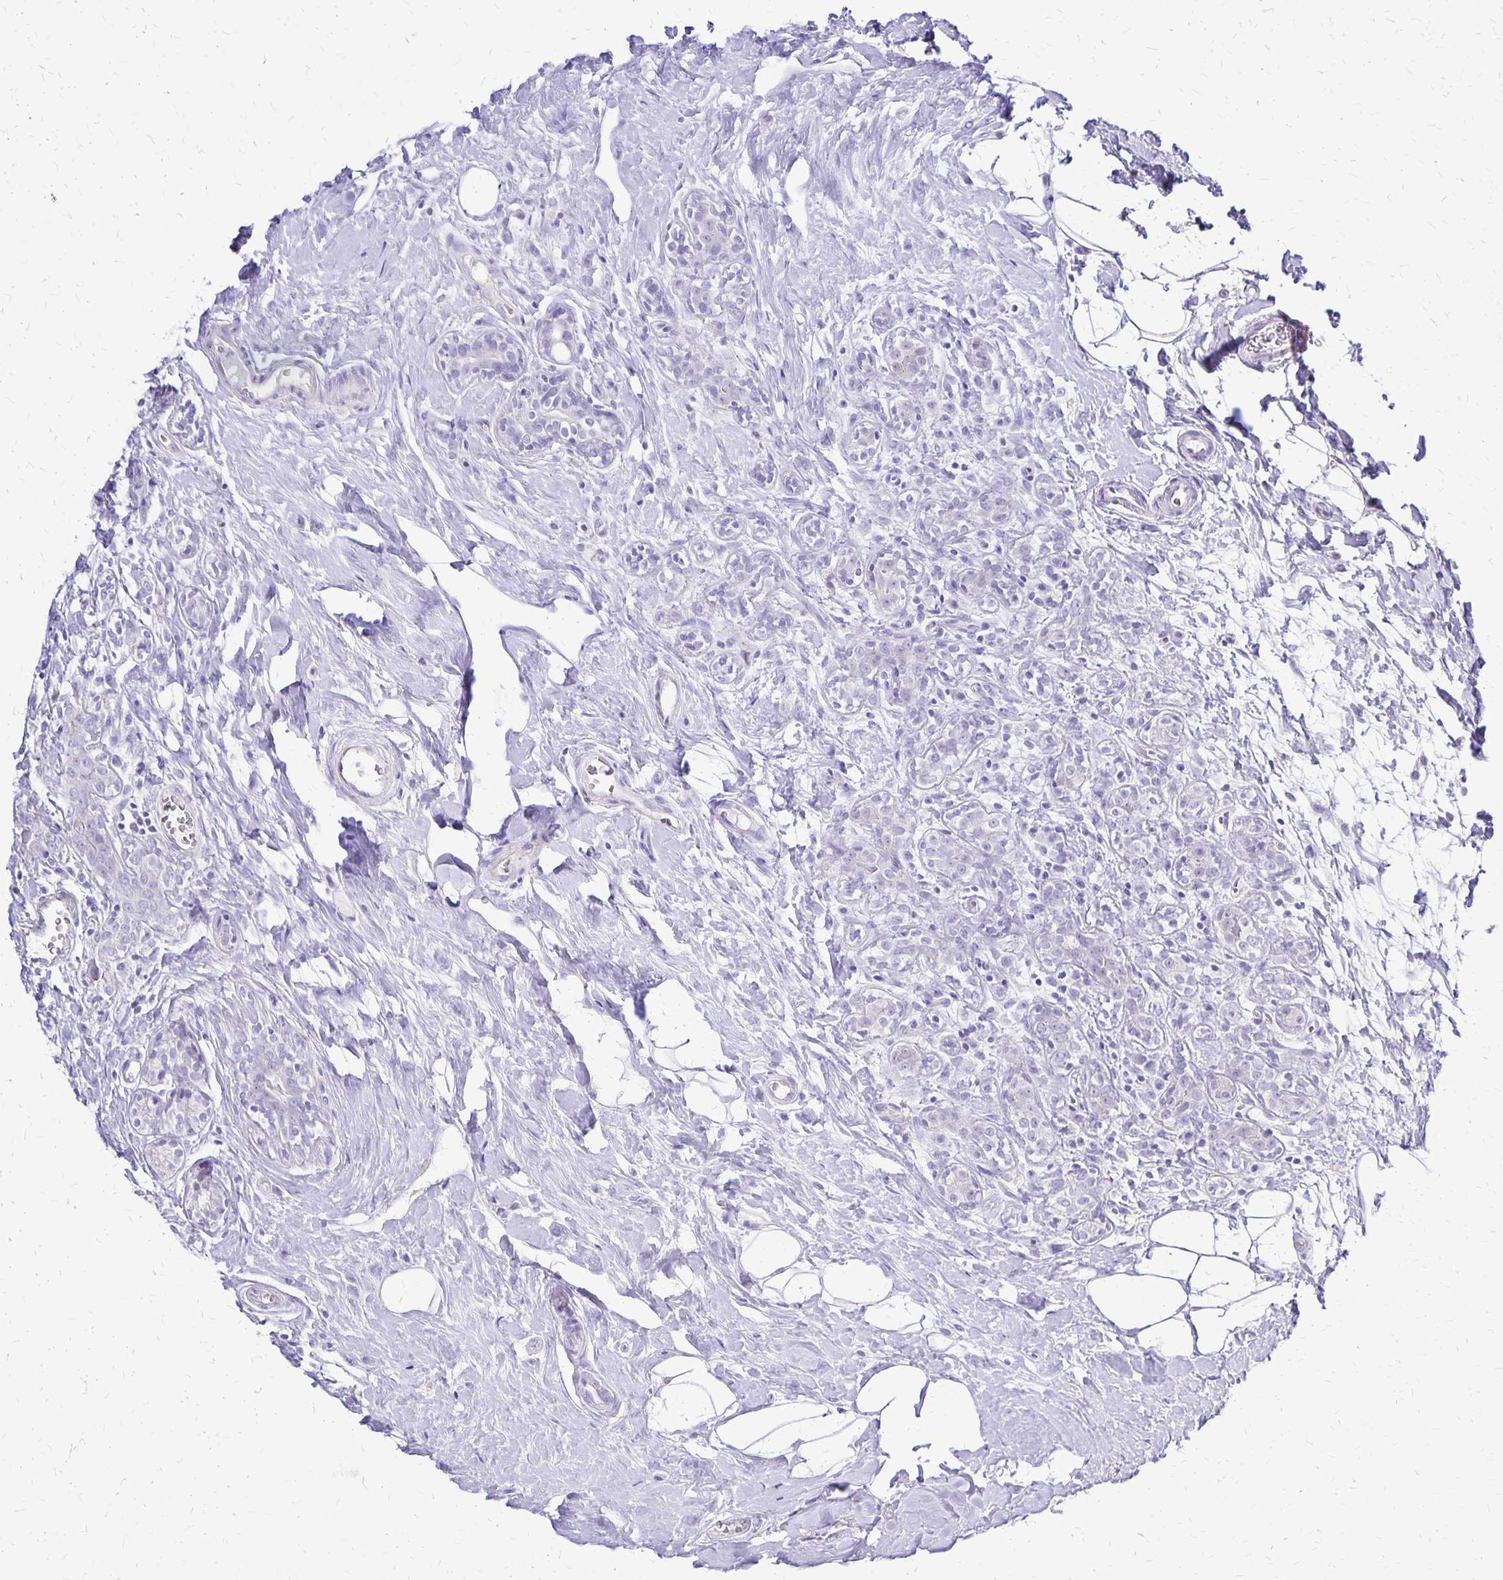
{"staining": {"intensity": "negative", "quantity": "none", "location": "none"}, "tissue": "breast cancer", "cell_type": "Tumor cells", "image_type": "cancer", "snomed": [{"axis": "morphology", "description": "Duct carcinoma"}, {"axis": "topography", "description": "Breast"}], "caption": "The histopathology image exhibits no staining of tumor cells in intraductal carcinoma (breast). (DAB (3,3'-diaminobenzidine) immunohistochemistry with hematoxylin counter stain).", "gene": "SI", "patient": {"sex": "female", "age": 43}}